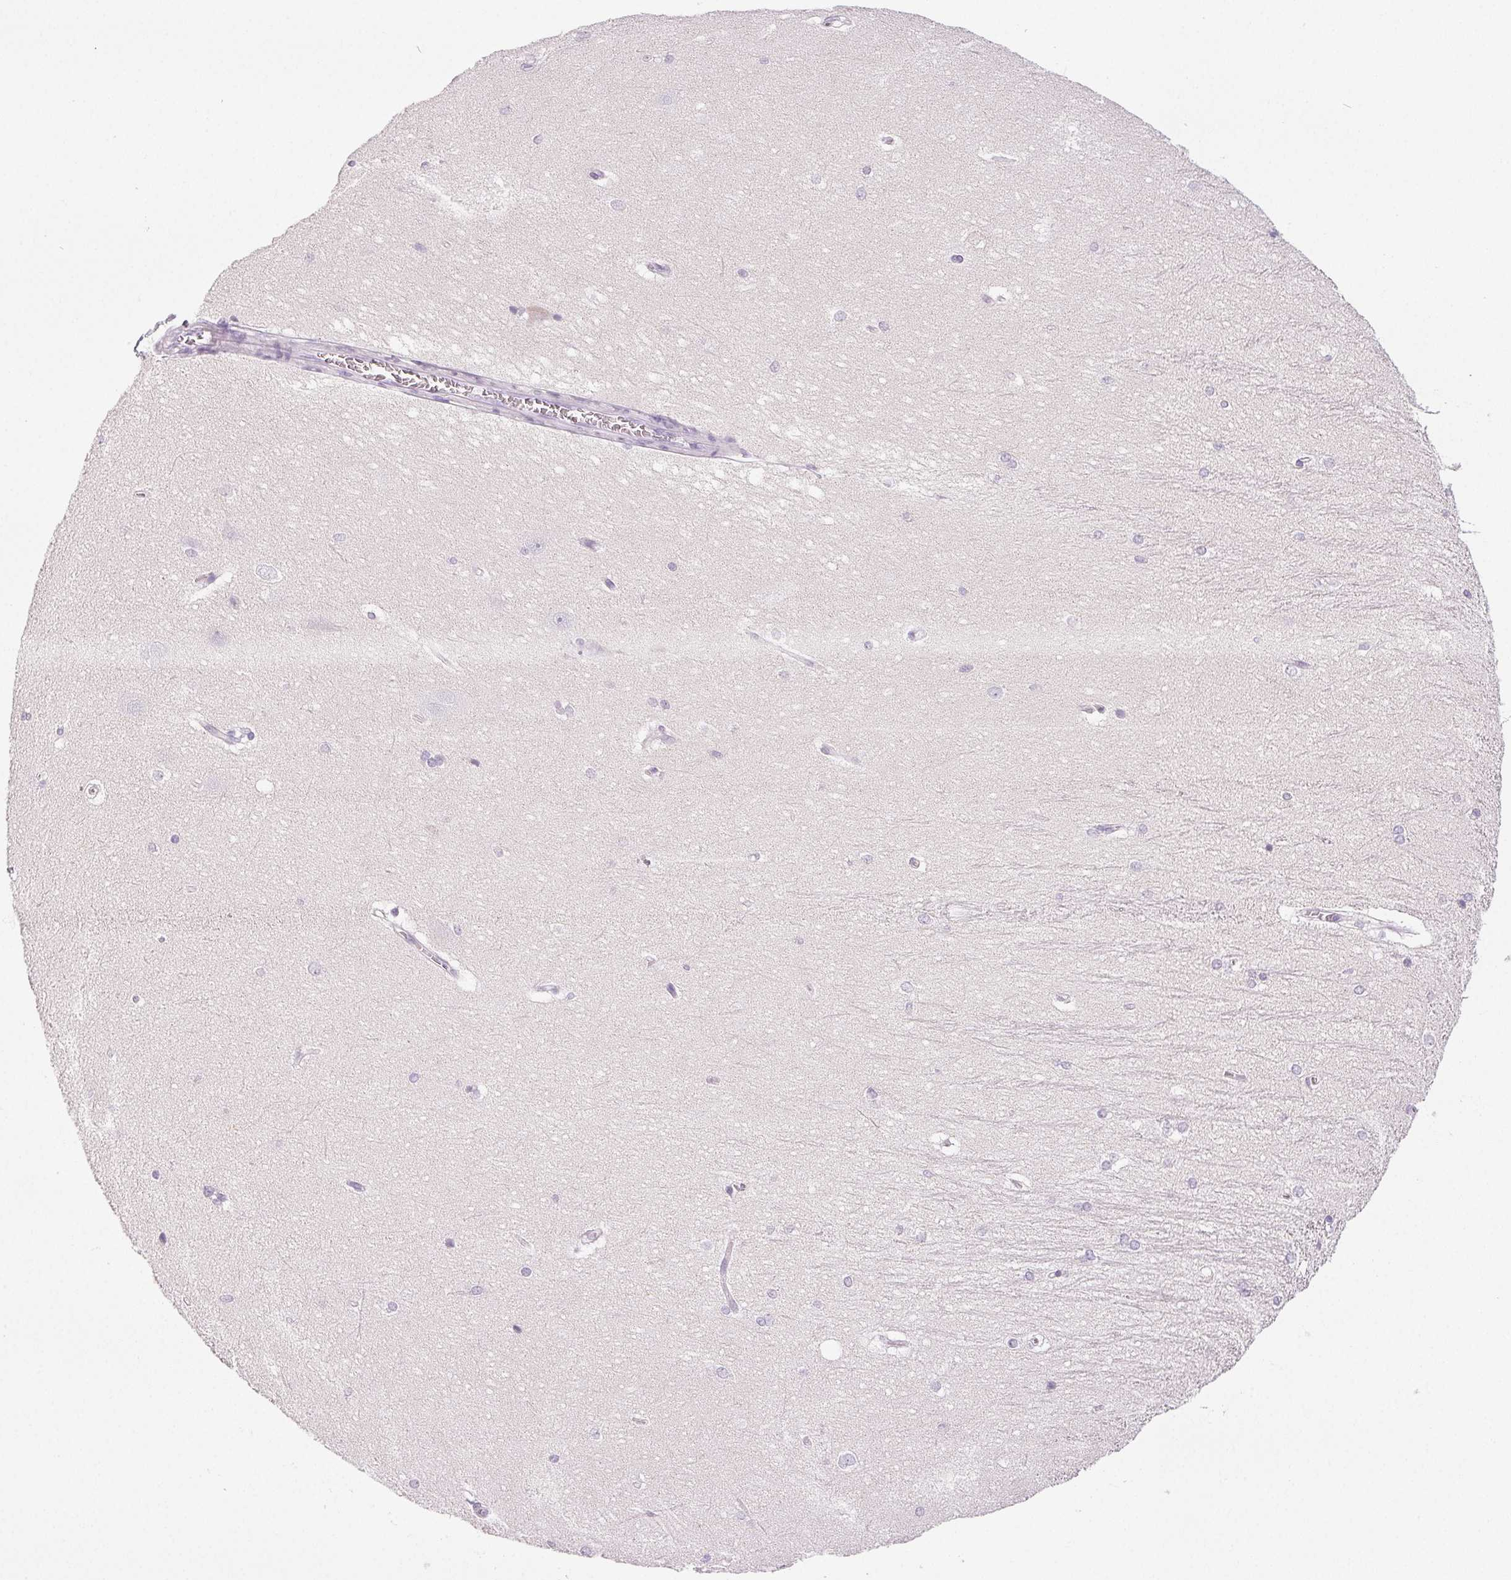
{"staining": {"intensity": "negative", "quantity": "none", "location": "none"}, "tissue": "hippocampus", "cell_type": "Glial cells", "image_type": "normal", "snomed": [{"axis": "morphology", "description": "Normal tissue, NOS"}, {"axis": "topography", "description": "Cerebral cortex"}, {"axis": "topography", "description": "Hippocampus"}], "caption": "Photomicrograph shows no significant protein staining in glial cells of benign hippocampus.", "gene": "COL7A1", "patient": {"sex": "female", "age": 19}}